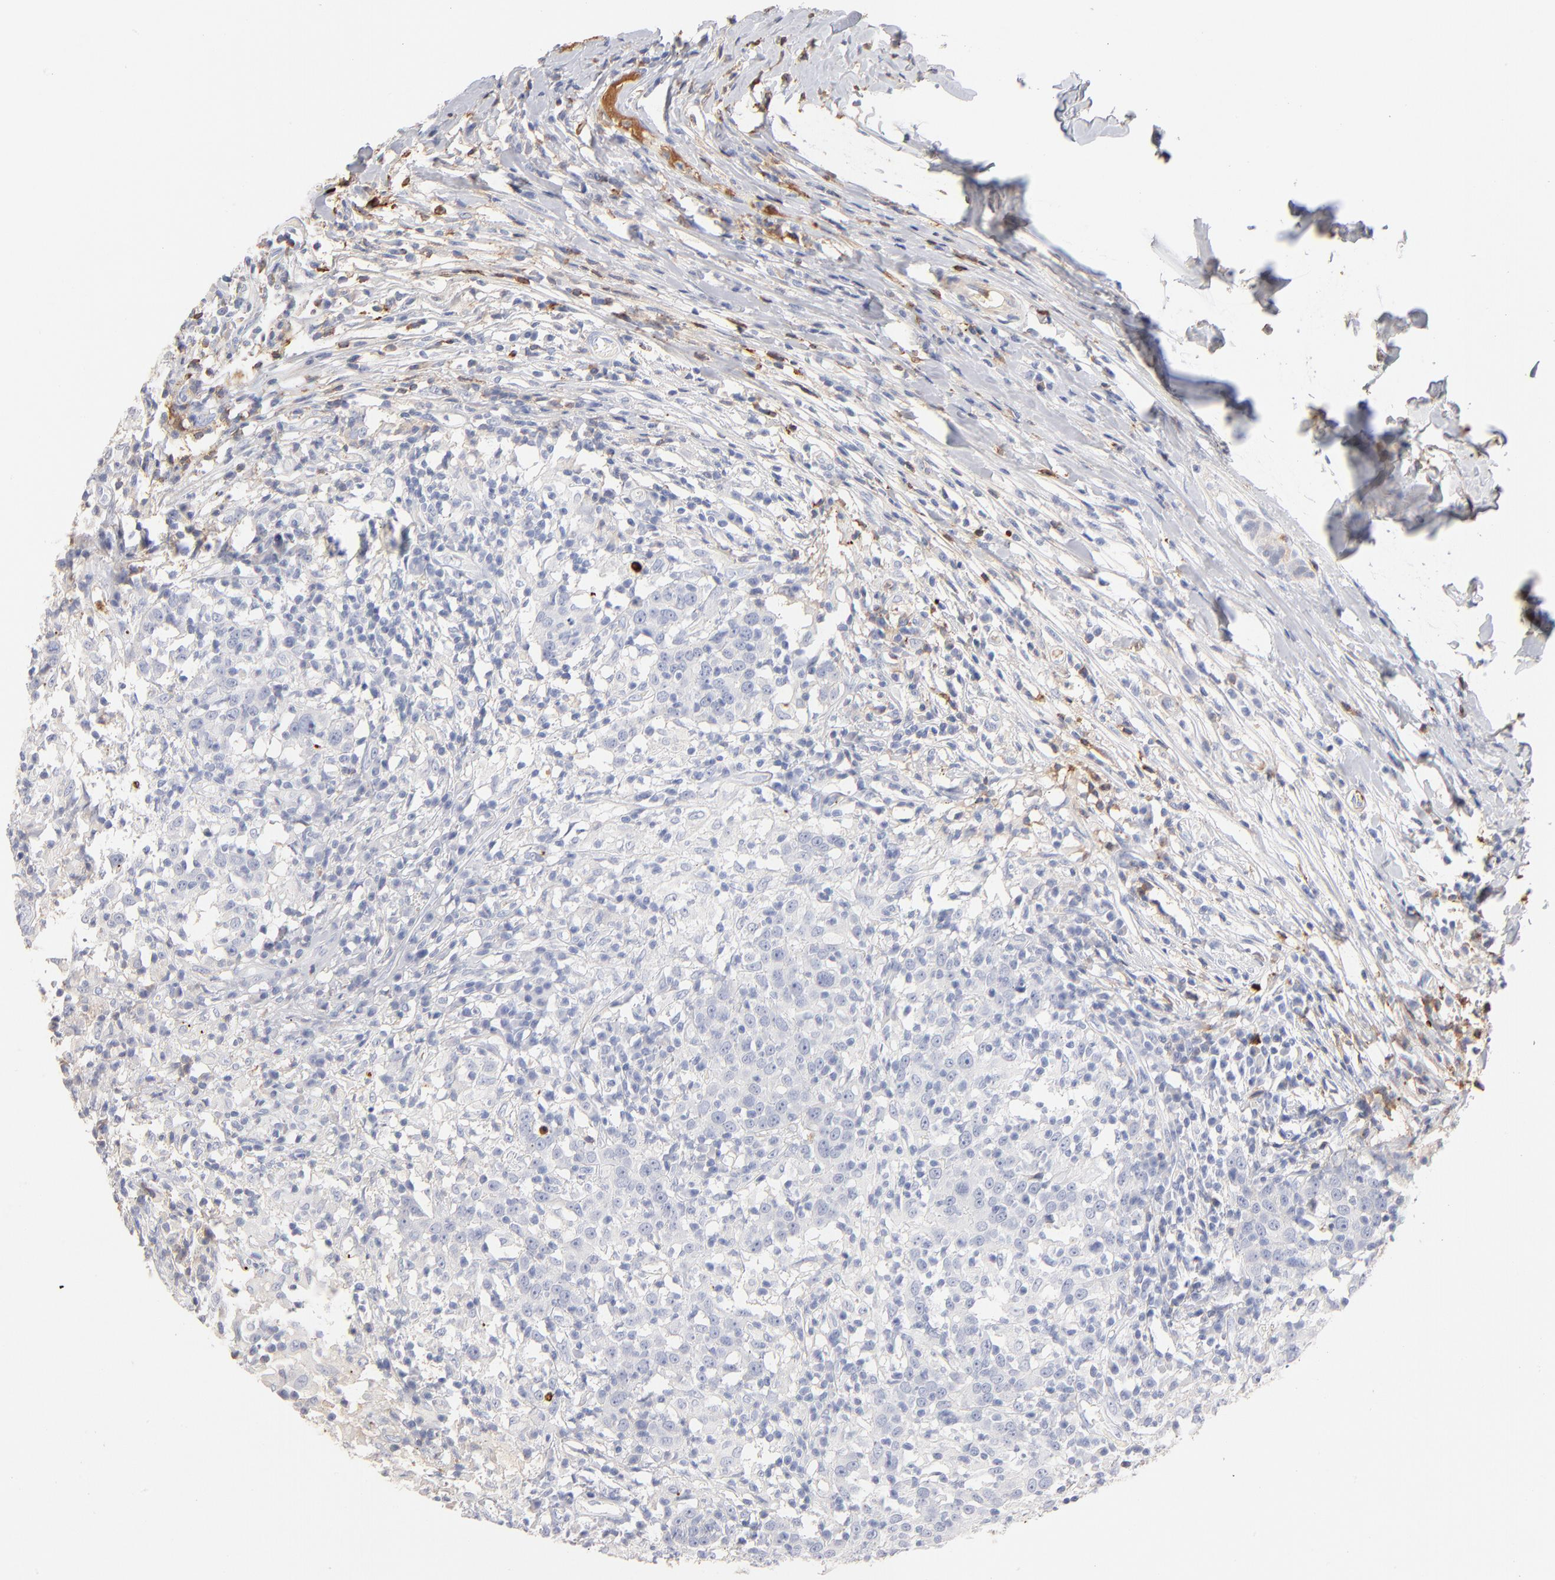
{"staining": {"intensity": "negative", "quantity": "none", "location": "none"}, "tissue": "head and neck cancer", "cell_type": "Tumor cells", "image_type": "cancer", "snomed": [{"axis": "morphology", "description": "Adenocarcinoma, NOS"}, {"axis": "topography", "description": "Salivary gland"}, {"axis": "topography", "description": "Head-Neck"}], "caption": "Immunohistochemistry (IHC) histopathology image of head and neck cancer (adenocarcinoma) stained for a protein (brown), which reveals no expression in tumor cells.", "gene": "APOH", "patient": {"sex": "female", "age": 65}}